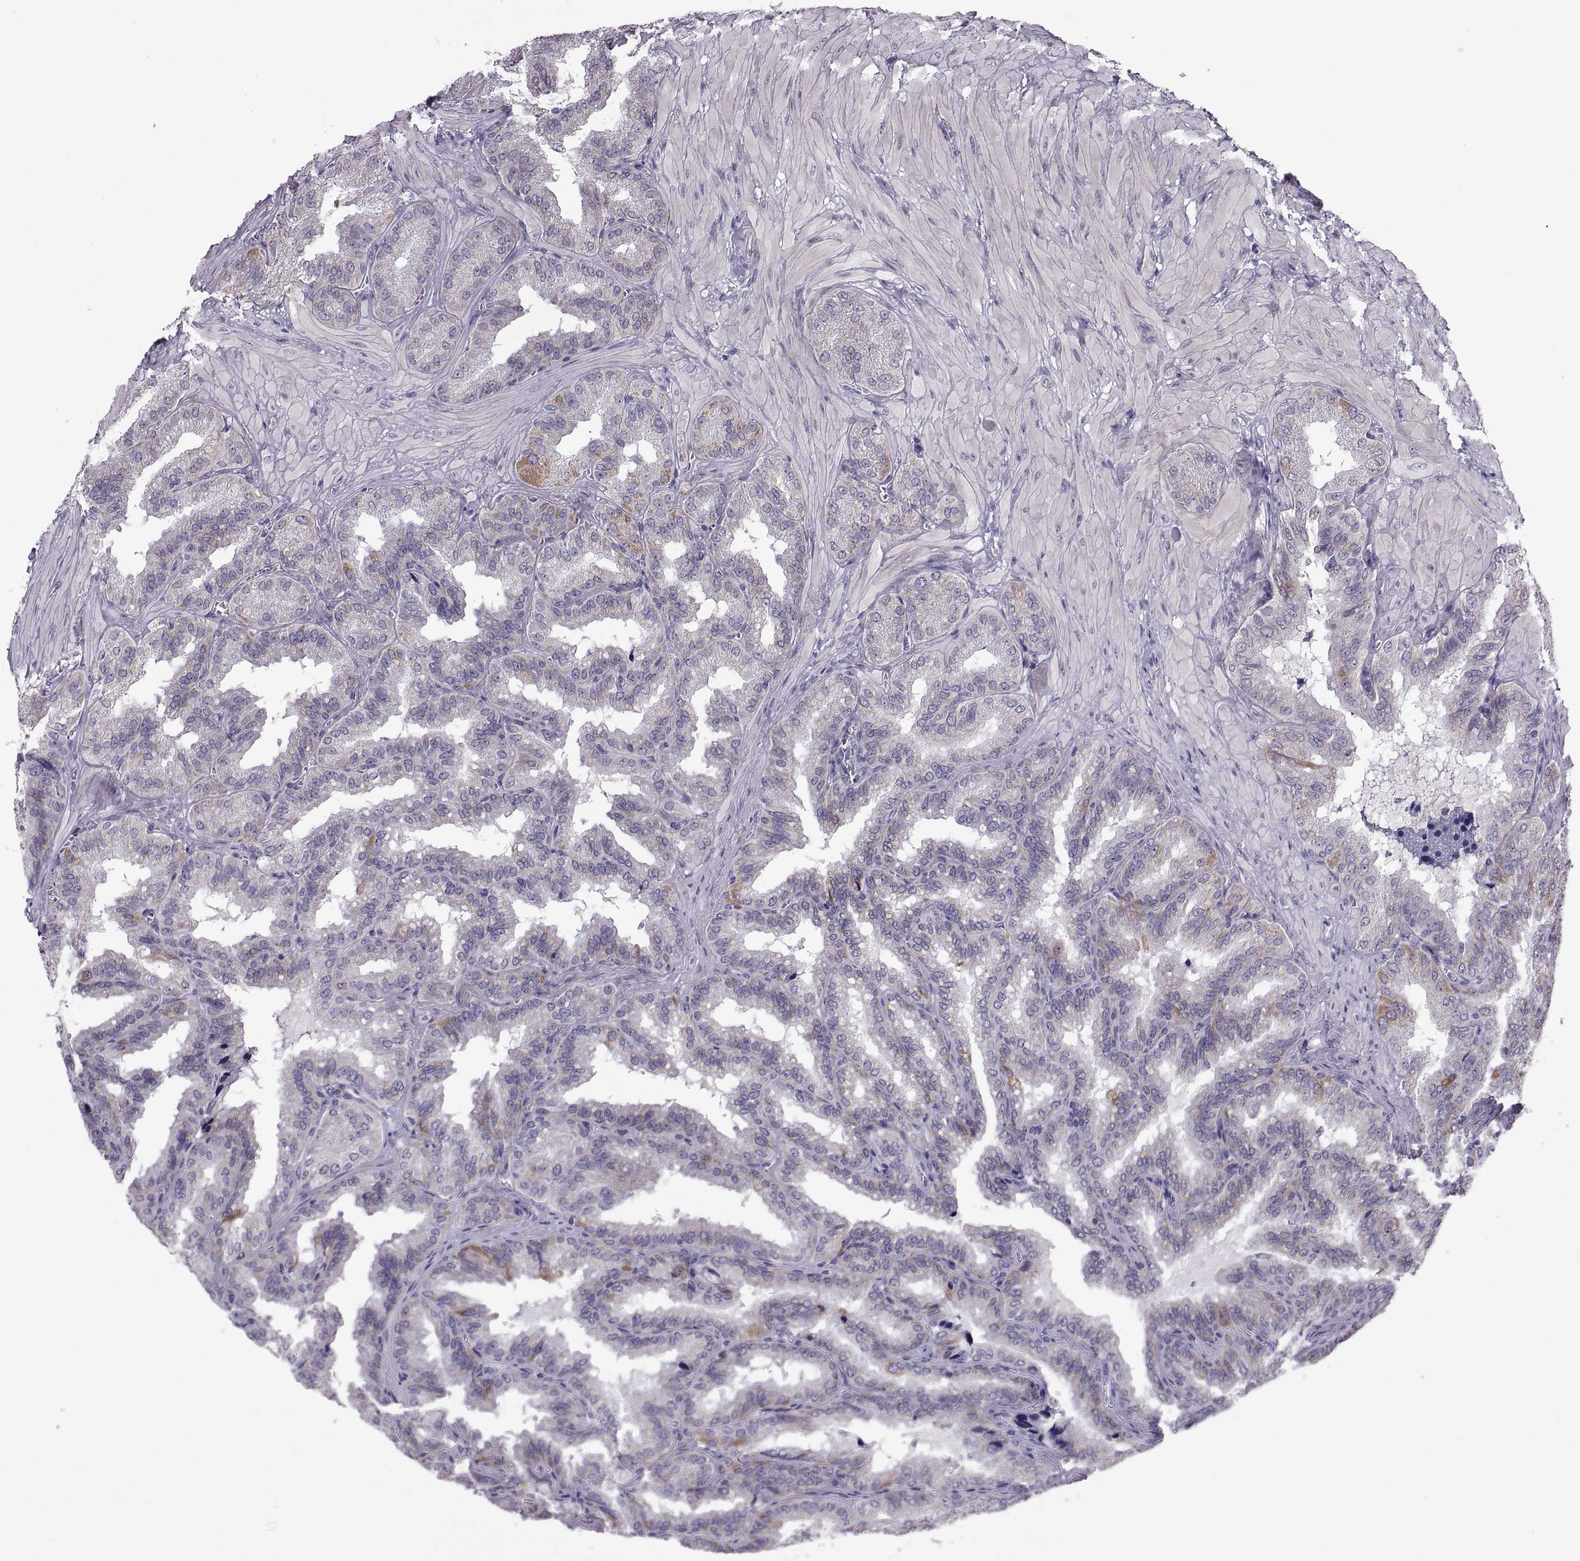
{"staining": {"intensity": "moderate", "quantity": "<25%", "location": "cytoplasmic/membranous"}, "tissue": "seminal vesicle", "cell_type": "Glandular cells", "image_type": "normal", "snomed": [{"axis": "morphology", "description": "Normal tissue, NOS"}, {"axis": "topography", "description": "Seminal veicle"}], "caption": "Moderate cytoplasmic/membranous positivity is present in about <25% of glandular cells in normal seminal vesicle.", "gene": "VSX2", "patient": {"sex": "male", "age": 37}}